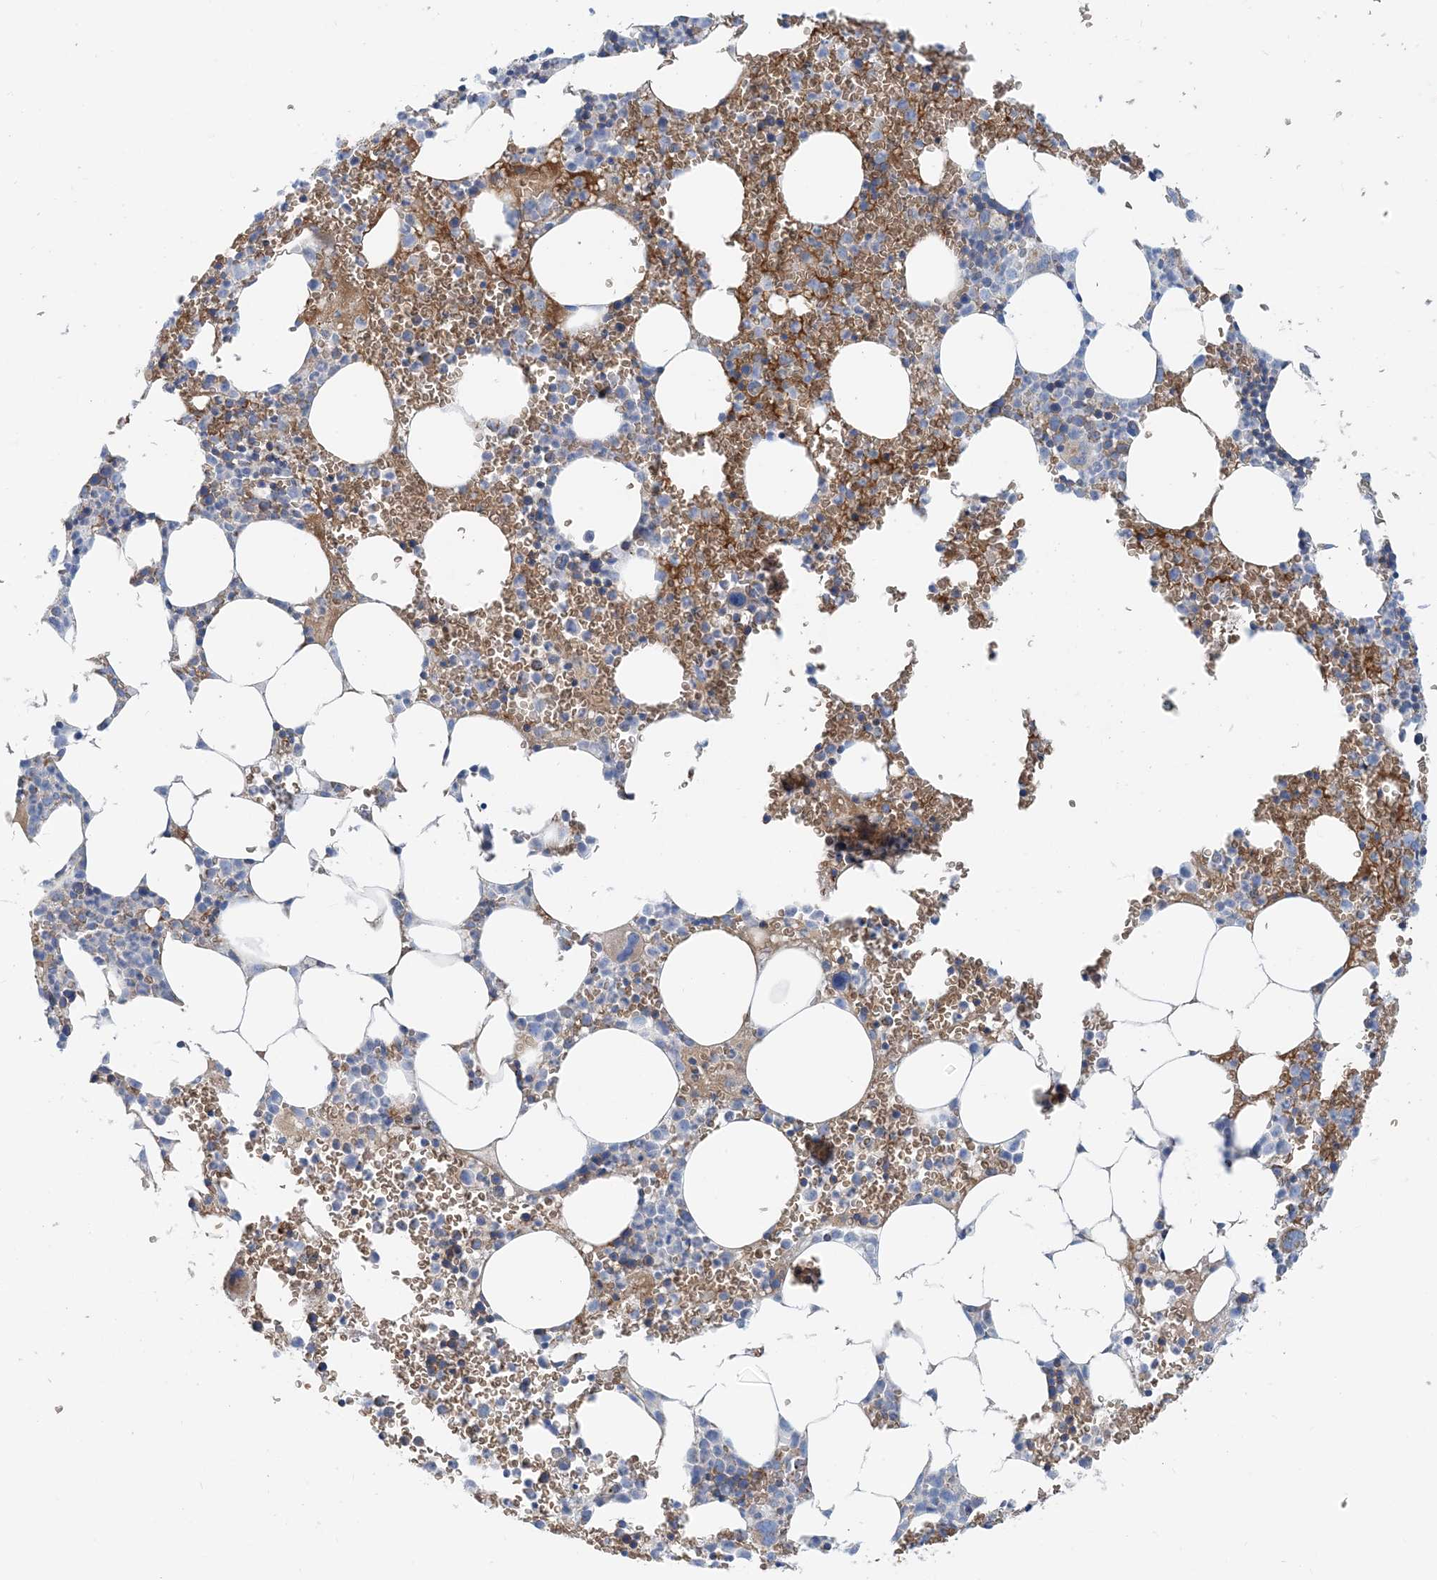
{"staining": {"intensity": "moderate", "quantity": "25%-75%", "location": "cytoplasmic/membranous"}, "tissue": "bone marrow", "cell_type": "Hematopoietic cells", "image_type": "normal", "snomed": [{"axis": "morphology", "description": "Normal tissue, NOS"}, {"axis": "topography", "description": "Bone marrow"}], "caption": "IHC (DAB) staining of normal human bone marrow exhibits moderate cytoplasmic/membranous protein expression in approximately 25%-75% of hematopoietic cells.", "gene": "PHOSPHO2", "patient": {"sex": "female", "age": 78}}